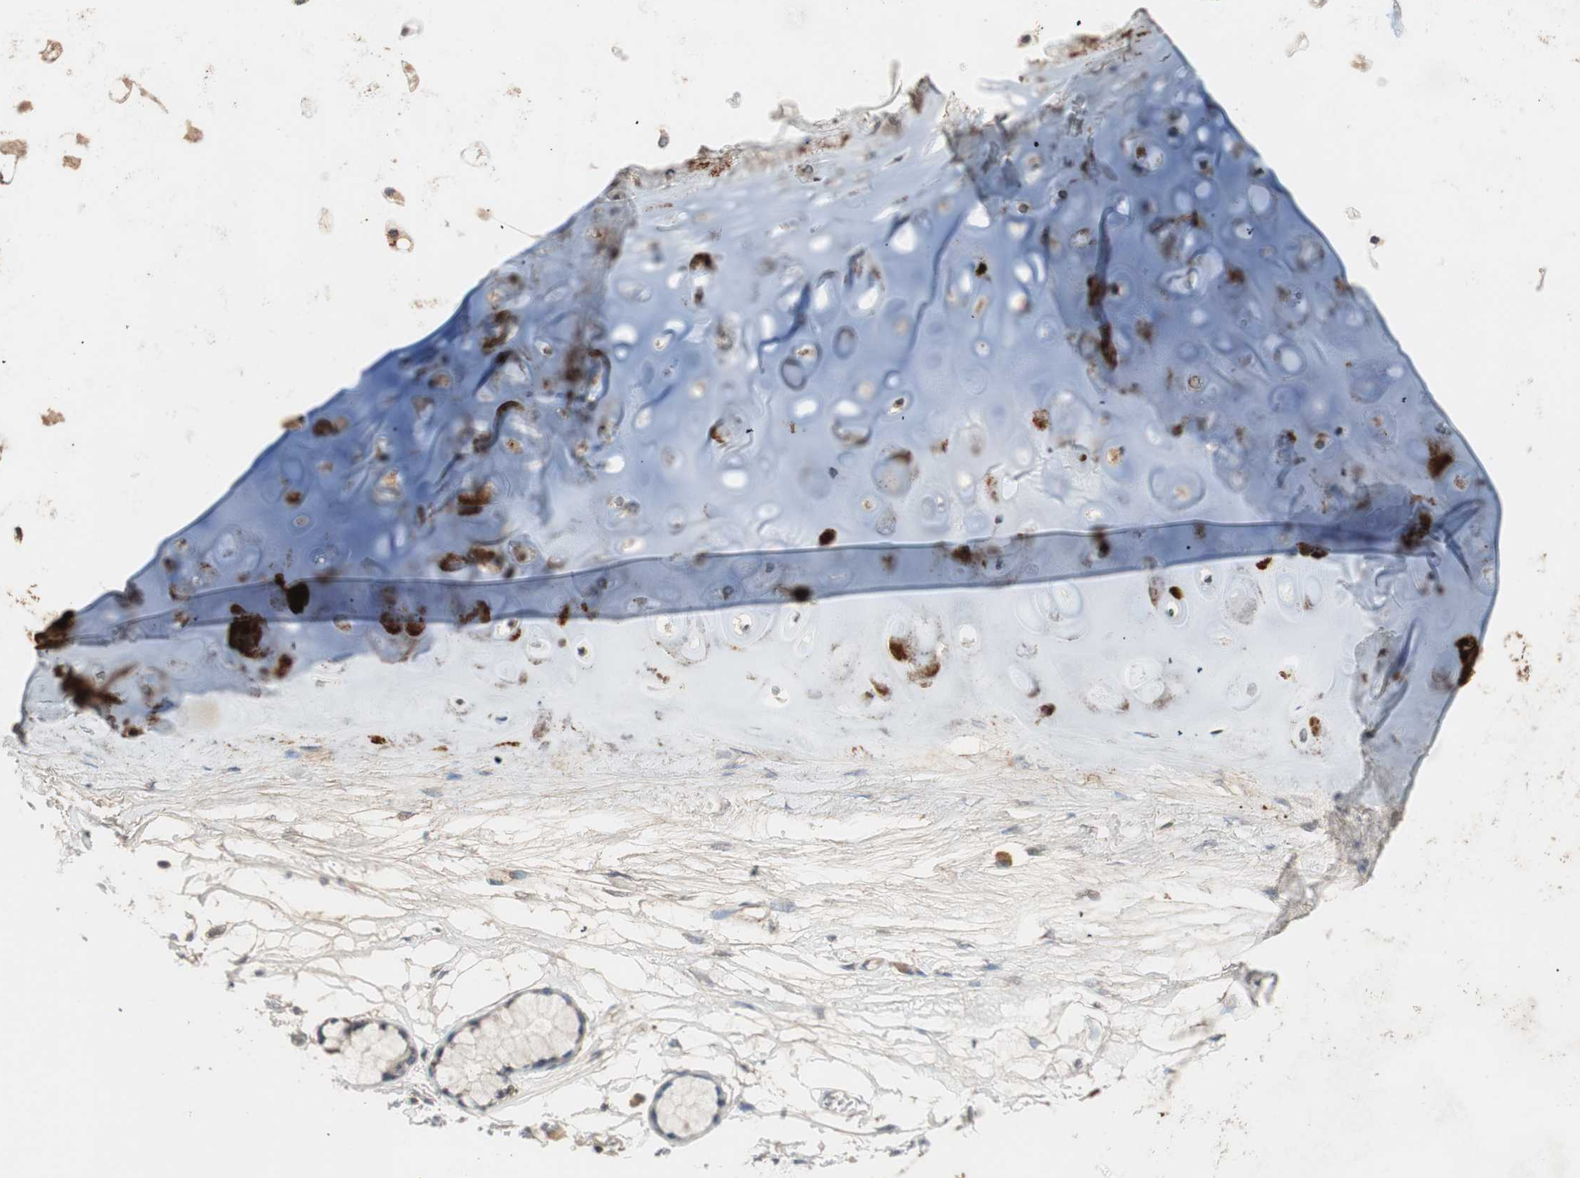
{"staining": {"intensity": "moderate", "quantity": "25%-75%", "location": "cytoplasmic/membranous"}, "tissue": "adipose tissue", "cell_type": "Adipocytes", "image_type": "normal", "snomed": [{"axis": "morphology", "description": "Normal tissue, NOS"}, {"axis": "topography", "description": "Cartilage tissue"}, {"axis": "topography", "description": "Bronchus"}], "caption": "The micrograph exhibits staining of benign adipose tissue, revealing moderate cytoplasmic/membranous protein staining (brown color) within adipocytes. (brown staining indicates protein expression, while blue staining denotes nuclei).", "gene": "GLB1", "patient": {"sex": "female", "age": 73}}